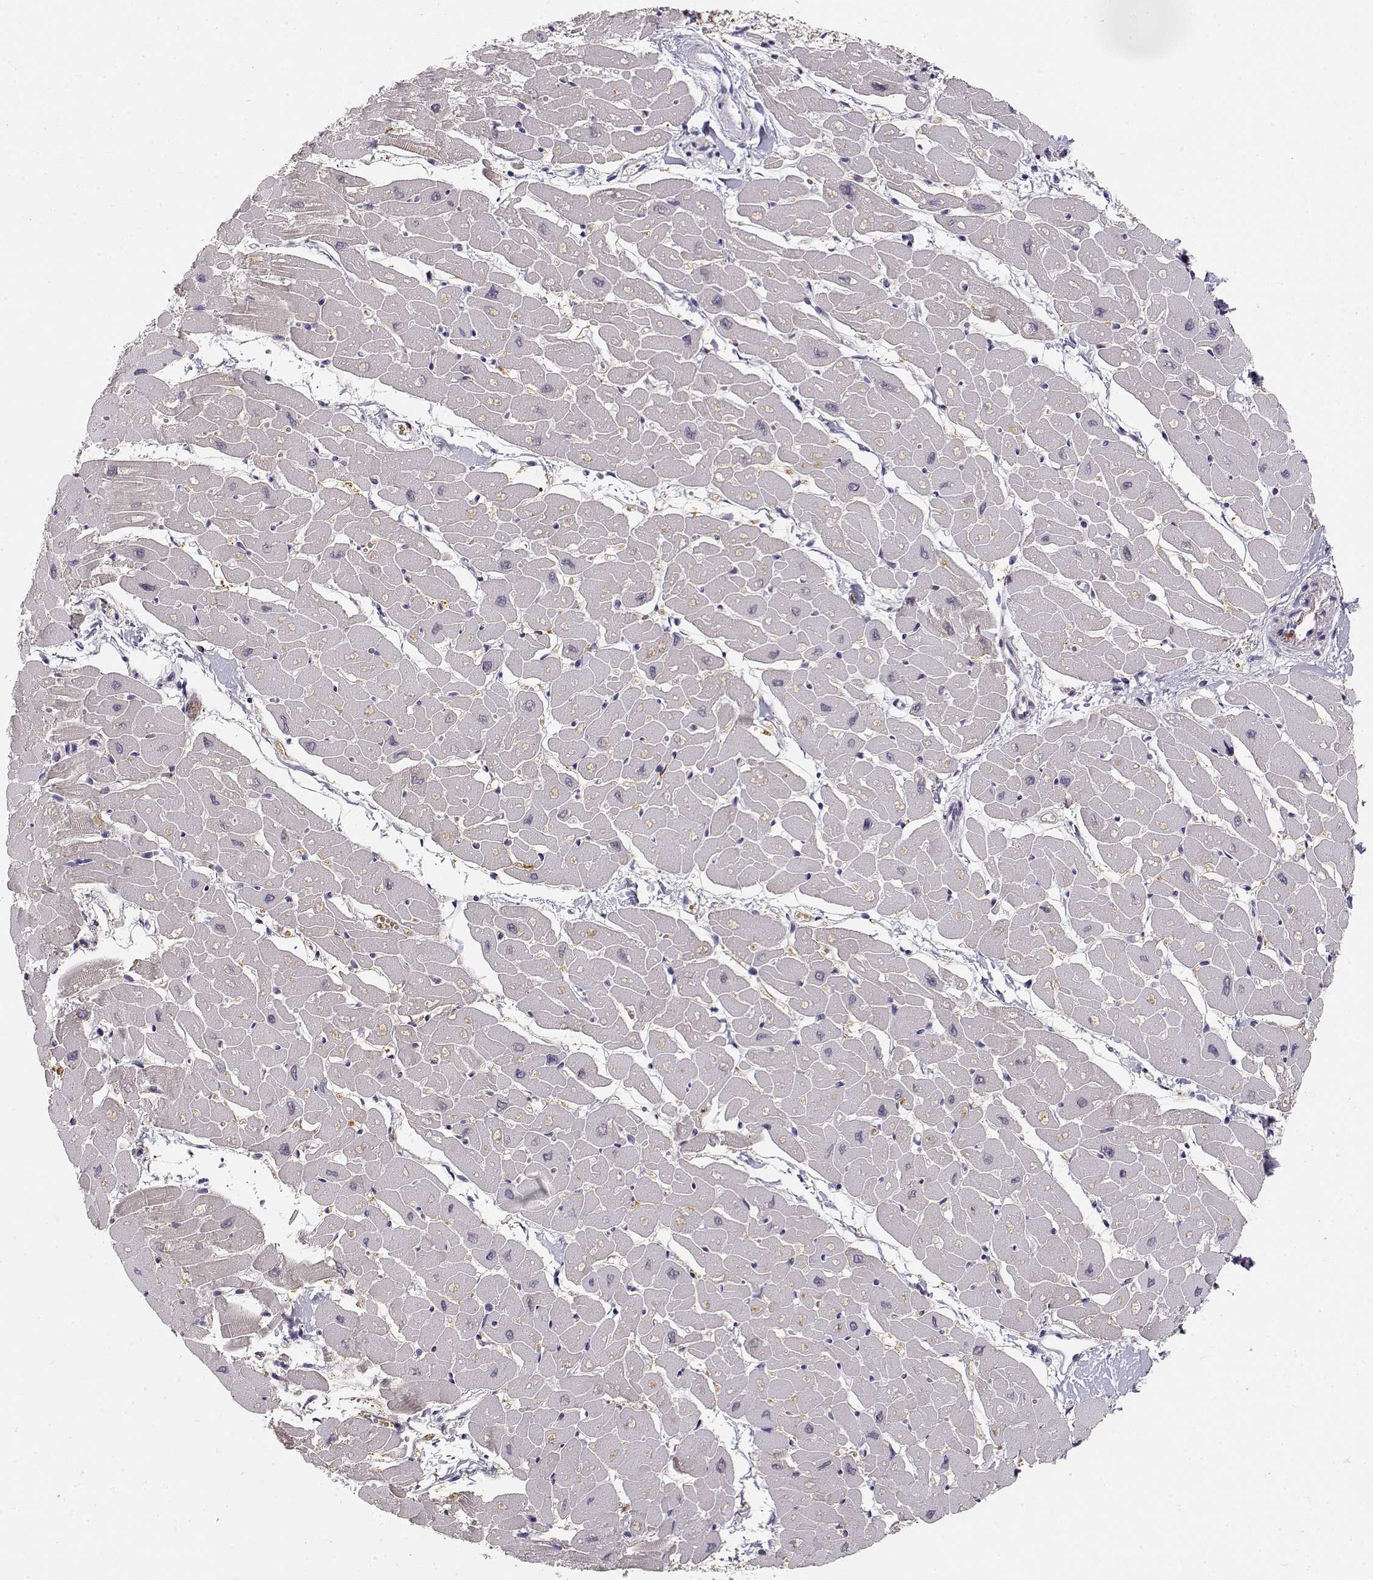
{"staining": {"intensity": "negative", "quantity": "none", "location": "none"}, "tissue": "heart muscle", "cell_type": "Cardiomyocytes", "image_type": "normal", "snomed": [{"axis": "morphology", "description": "Normal tissue, NOS"}, {"axis": "topography", "description": "Heart"}], "caption": "DAB immunohistochemical staining of unremarkable human heart muscle shows no significant staining in cardiomyocytes.", "gene": "TTC26", "patient": {"sex": "male", "age": 57}}